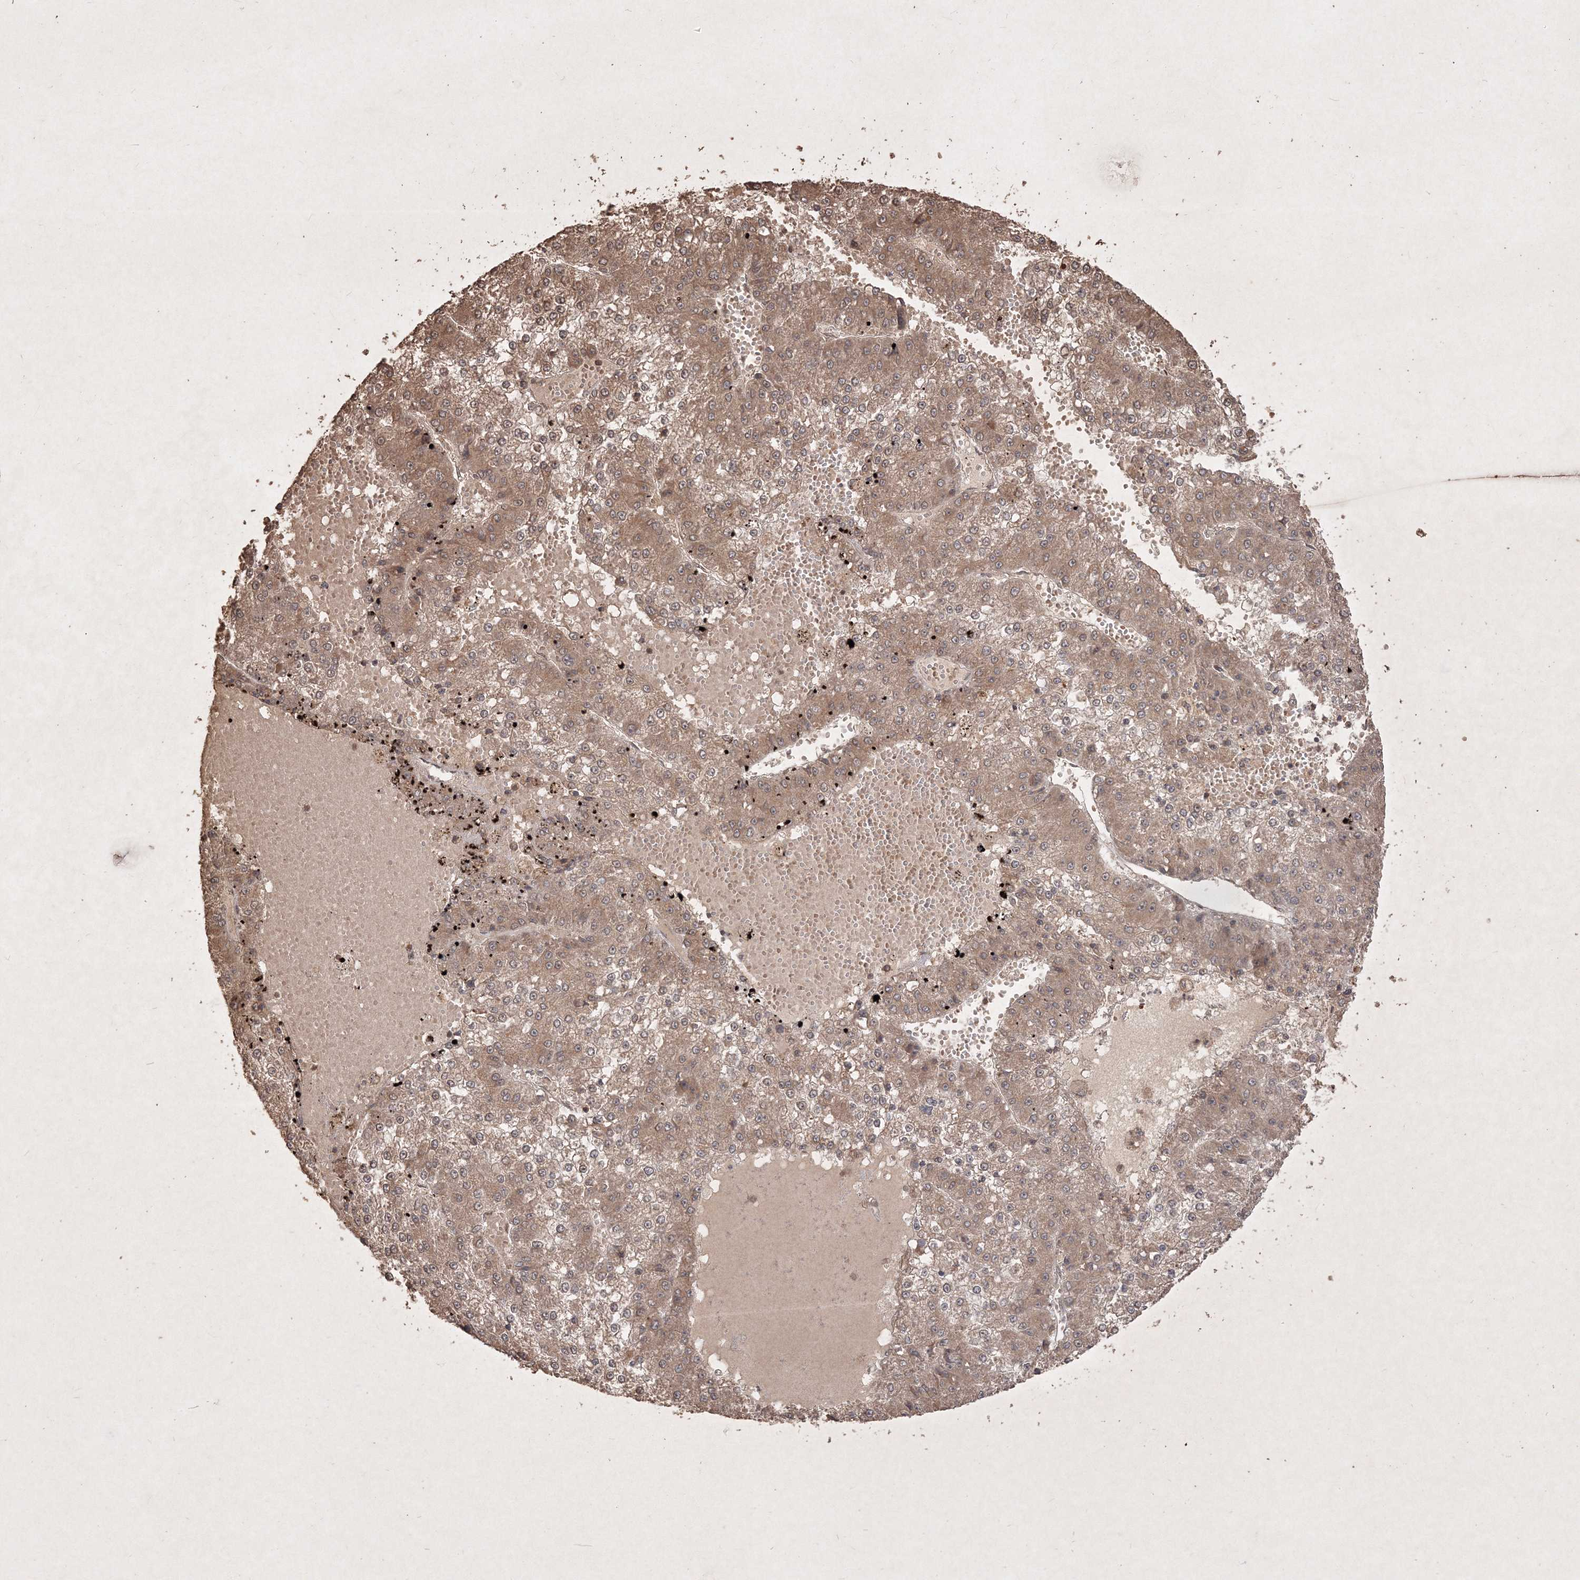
{"staining": {"intensity": "moderate", "quantity": ">75%", "location": "cytoplasmic/membranous"}, "tissue": "liver cancer", "cell_type": "Tumor cells", "image_type": "cancer", "snomed": [{"axis": "morphology", "description": "Carcinoma, Hepatocellular, NOS"}, {"axis": "topography", "description": "Liver"}], "caption": "Liver hepatocellular carcinoma stained with DAB immunohistochemistry (IHC) exhibits medium levels of moderate cytoplasmic/membranous staining in approximately >75% of tumor cells. The protein of interest is stained brown, and the nuclei are stained in blue (DAB IHC with brightfield microscopy, high magnification).", "gene": "PELI3", "patient": {"sex": "female", "age": 73}}